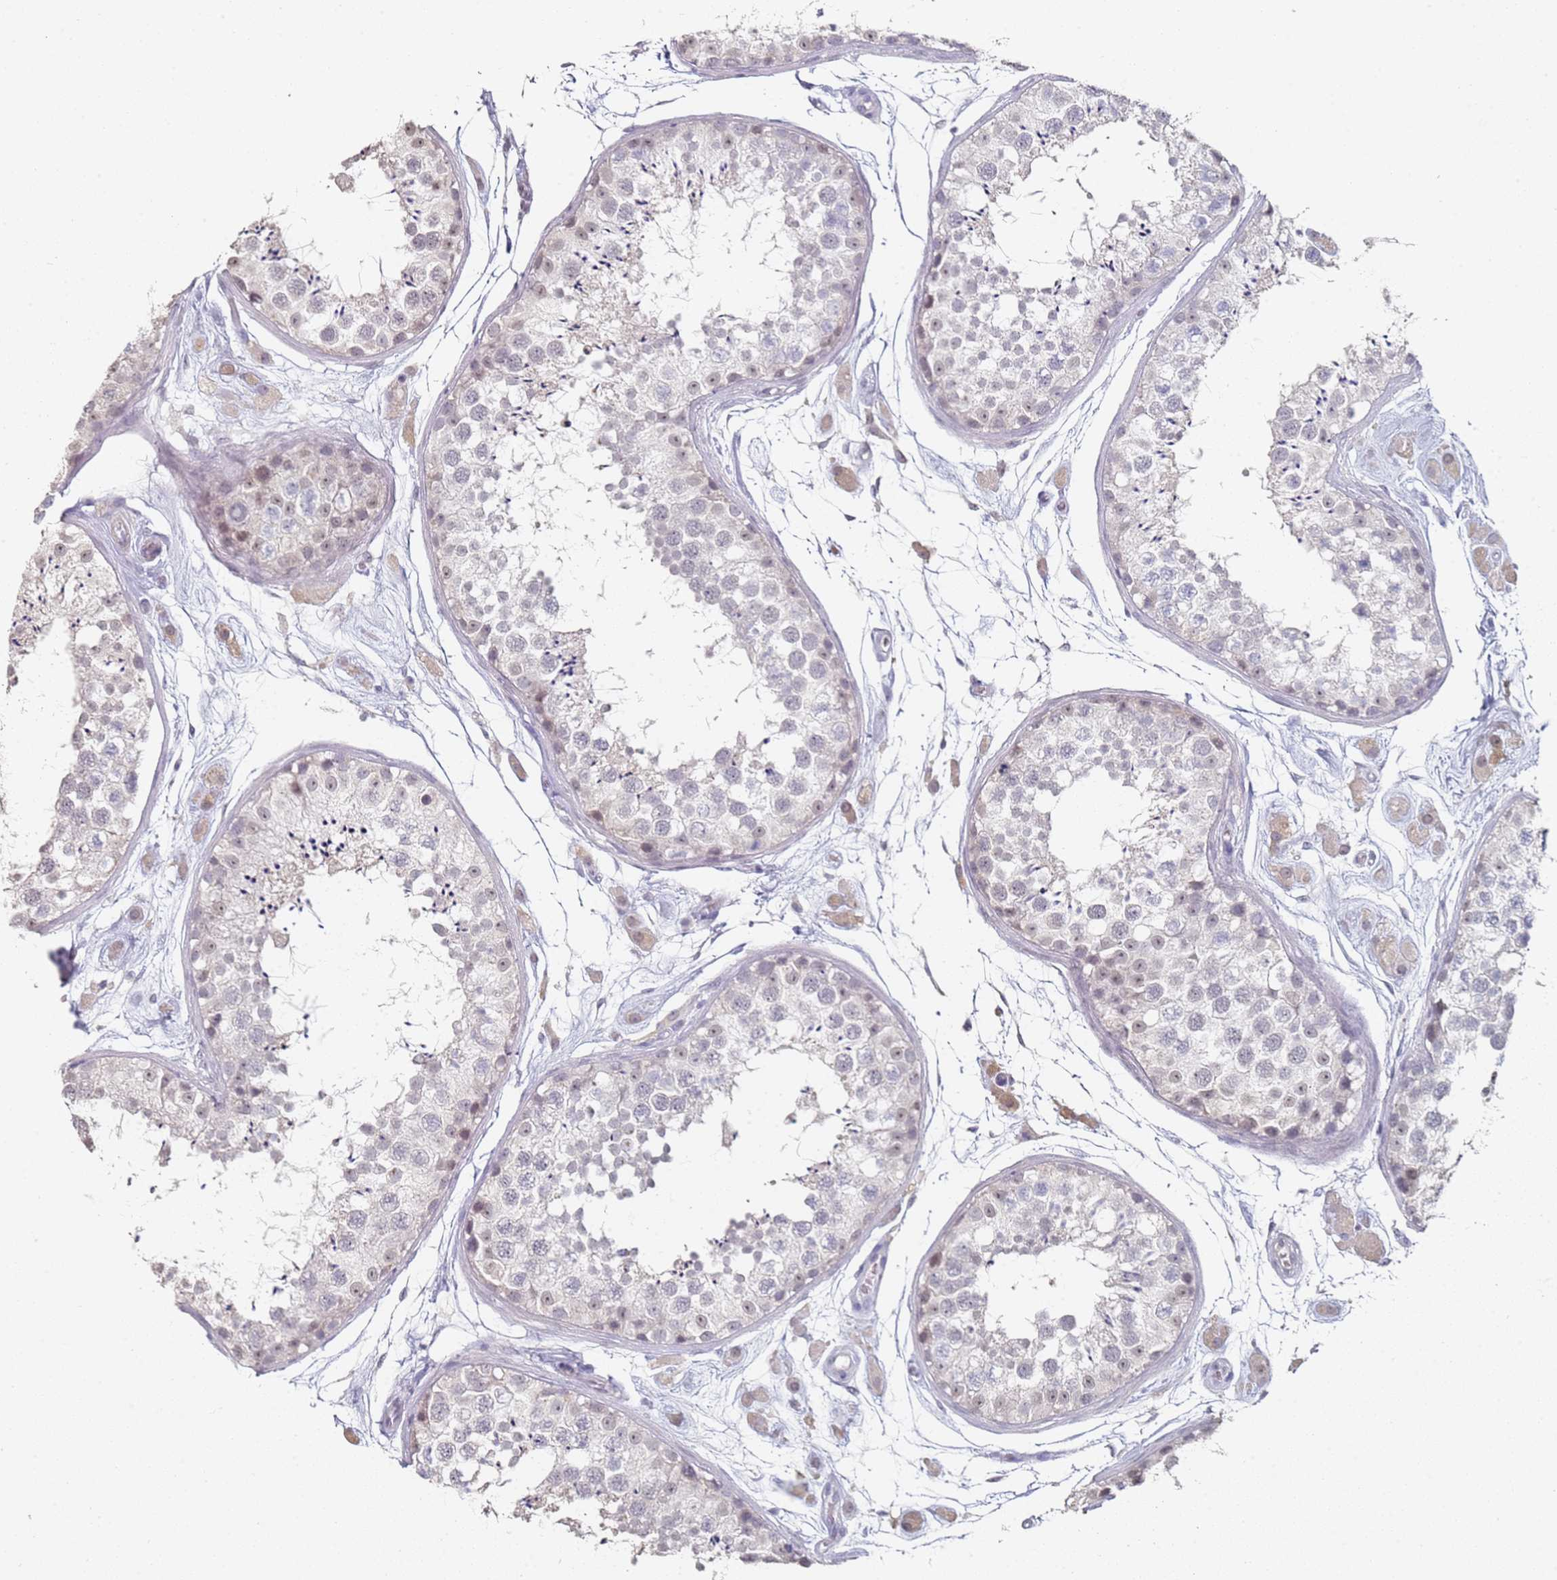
{"staining": {"intensity": "weak", "quantity": "<25%", "location": "nuclear"}, "tissue": "testis", "cell_type": "Cells in seminiferous ducts", "image_type": "normal", "snomed": [{"axis": "morphology", "description": "Normal tissue, NOS"}, {"axis": "topography", "description": "Testis"}], "caption": "DAB (3,3'-diaminobenzidine) immunohistochemical staining of normal testis demonstrates no significant positivity in cells in seminiferous ducts. Brightfield microscopy of immunohistochemistry stained with DAB (brown) and hematoxylin (blue), captured at high magnification.", "gene": "DNAH11", "patient": {"sex": "male", "age": 25}}